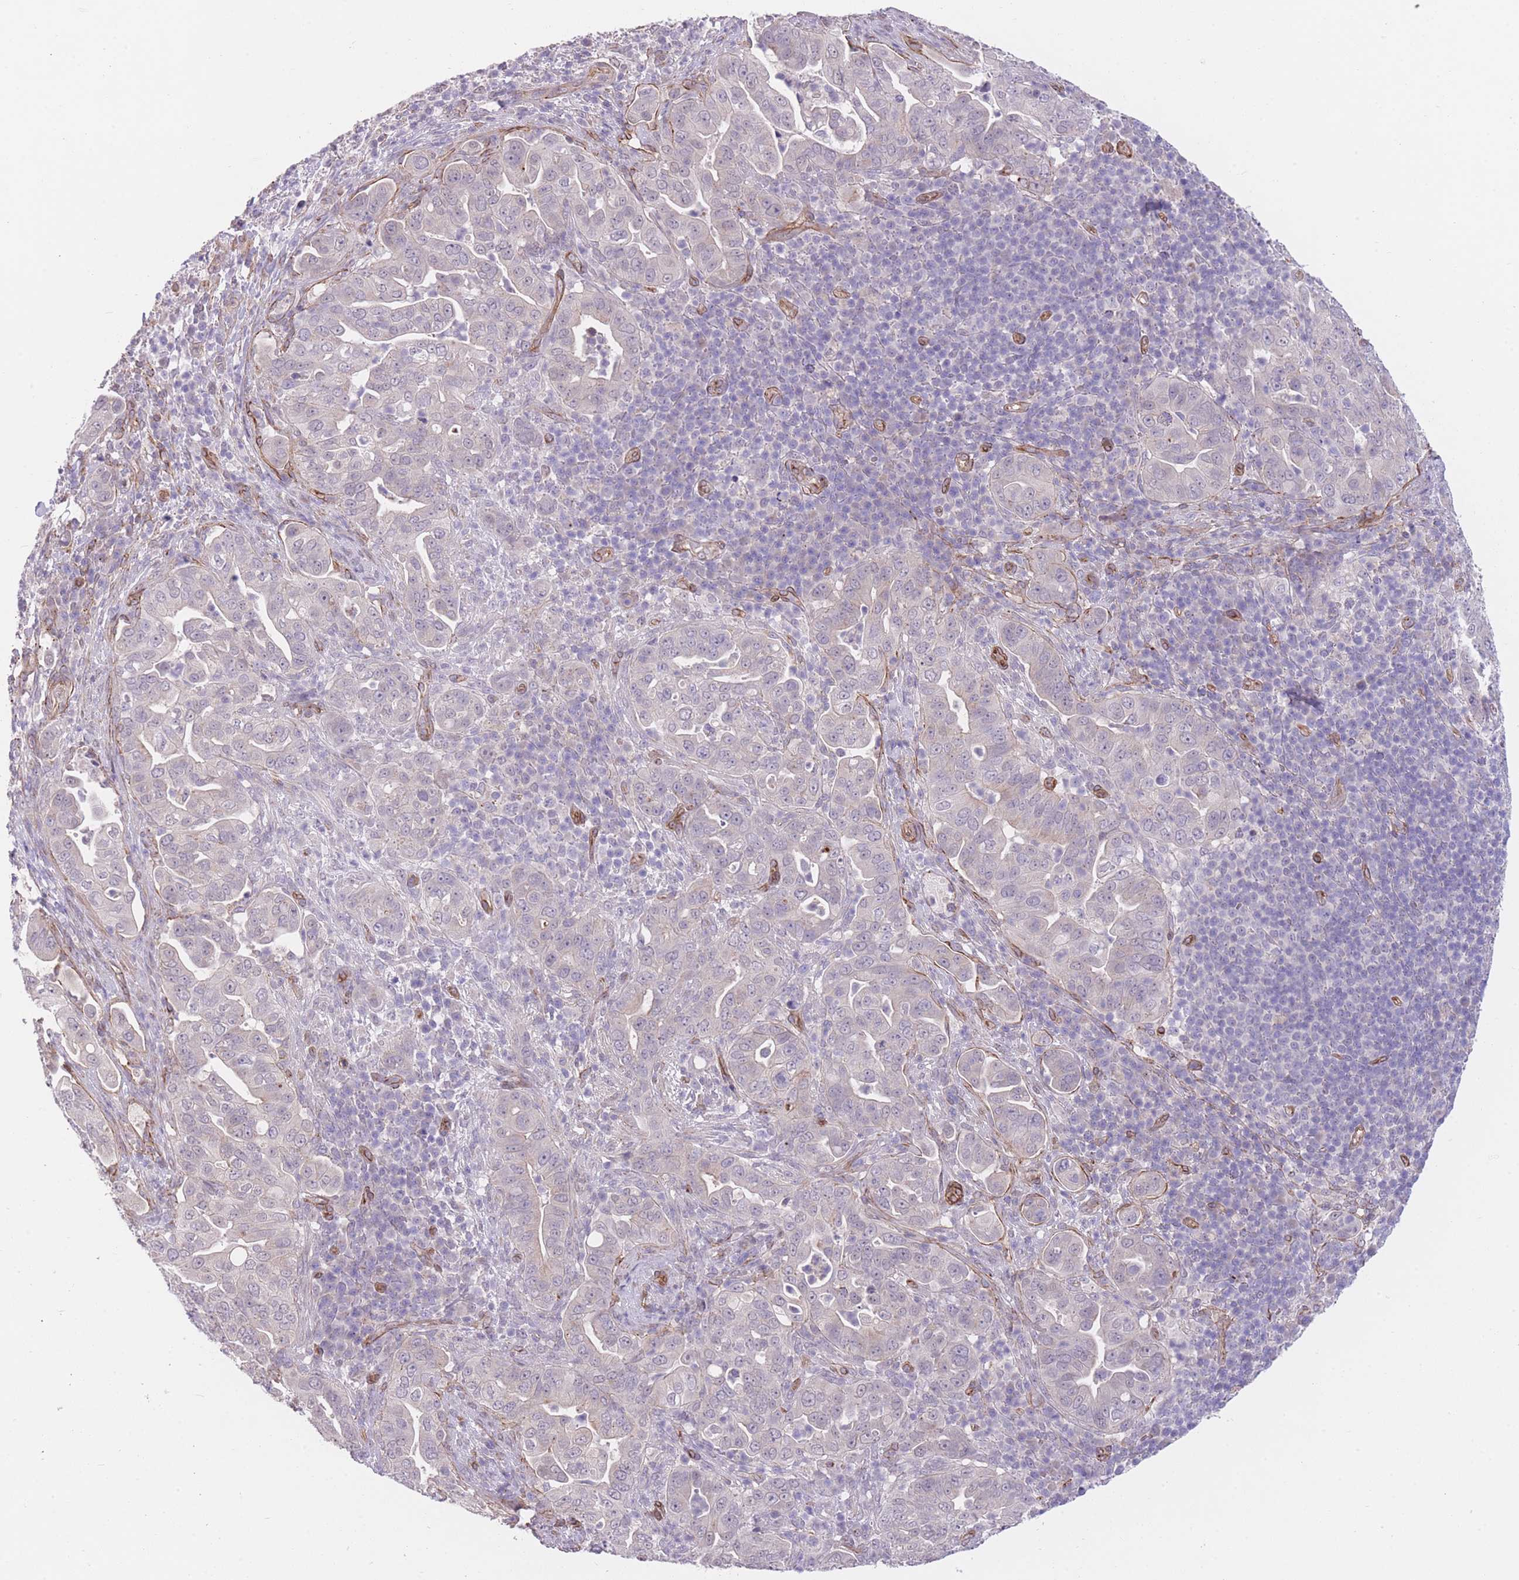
{"staining": {"intensity": "negative", "quantity": "none", "location": "none"}, "tissue": "pancreatic cancer", "cell_type": "Tumor cells", "image_type": "cancer", "snomed": [{"axis": "morphology", "description": "Adenocarcinoma, NOS"}, {"axis": "topography", "description": "Pancreas"}], "caption": "Protein analysis of pancreatic cancer displays no significant expression in tumor cells. (DAB (3,3'-diaminobenzidine) immunohistochemistry (IHC) visualized using brightfield microscopy, high magnification).", "gene": "QTRT1", "patient": {"sex": "female", "age": 63}}